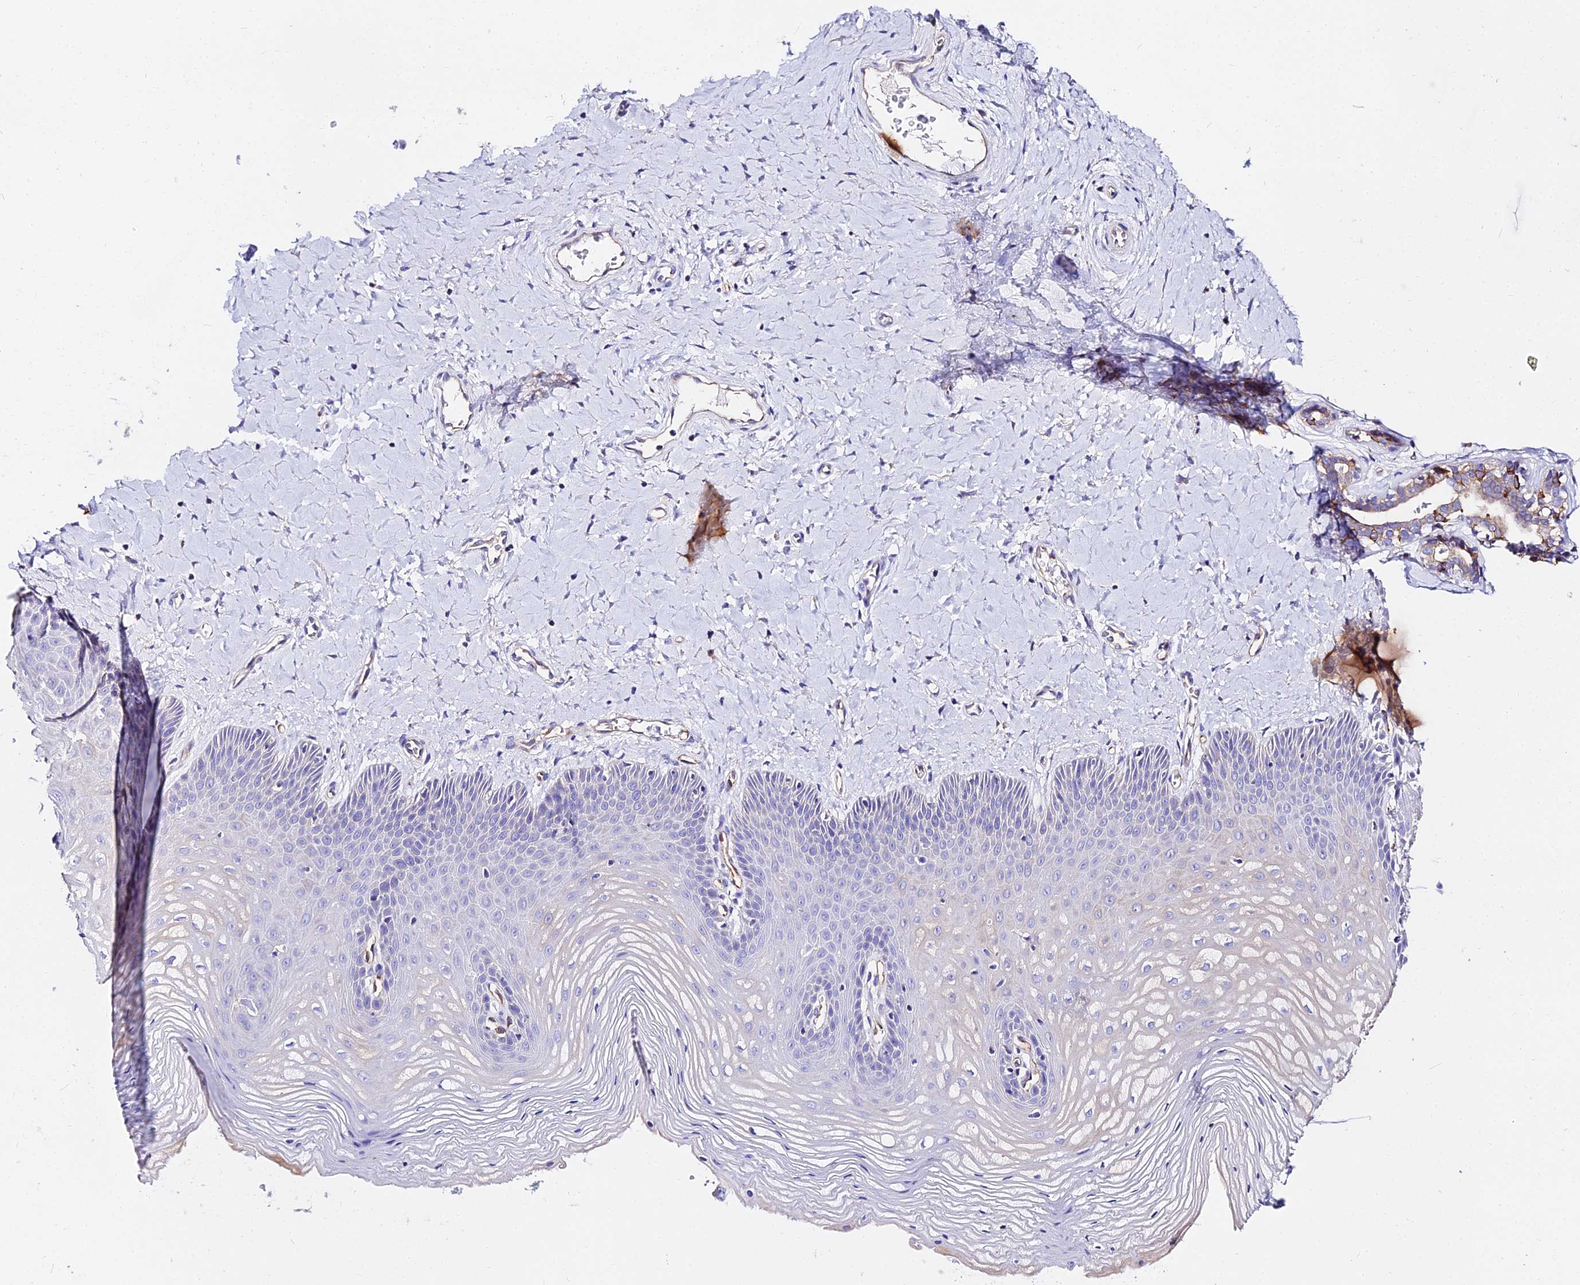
{"staining": {"intensity": "weak", "quantity": "<25%", "location": "cytoplasmic/membranous"}, "tissue": "vagina", "cell_type": "Squamous epithelial cells", "image_type": "normal", "snomed": [{"axis": "morphology", "description": "Normal tissue, NOS"}, {"axis": "topography", "description": "Vagina"}], "caption": "Immunohistochemistry (IHC) of benign human vagina shows no expression in squamous epithelial cells. (DAB IHC with hematoxylin counter stain).", "gene": "DAW1", "patient": {"sex": "female", "age": 65}}